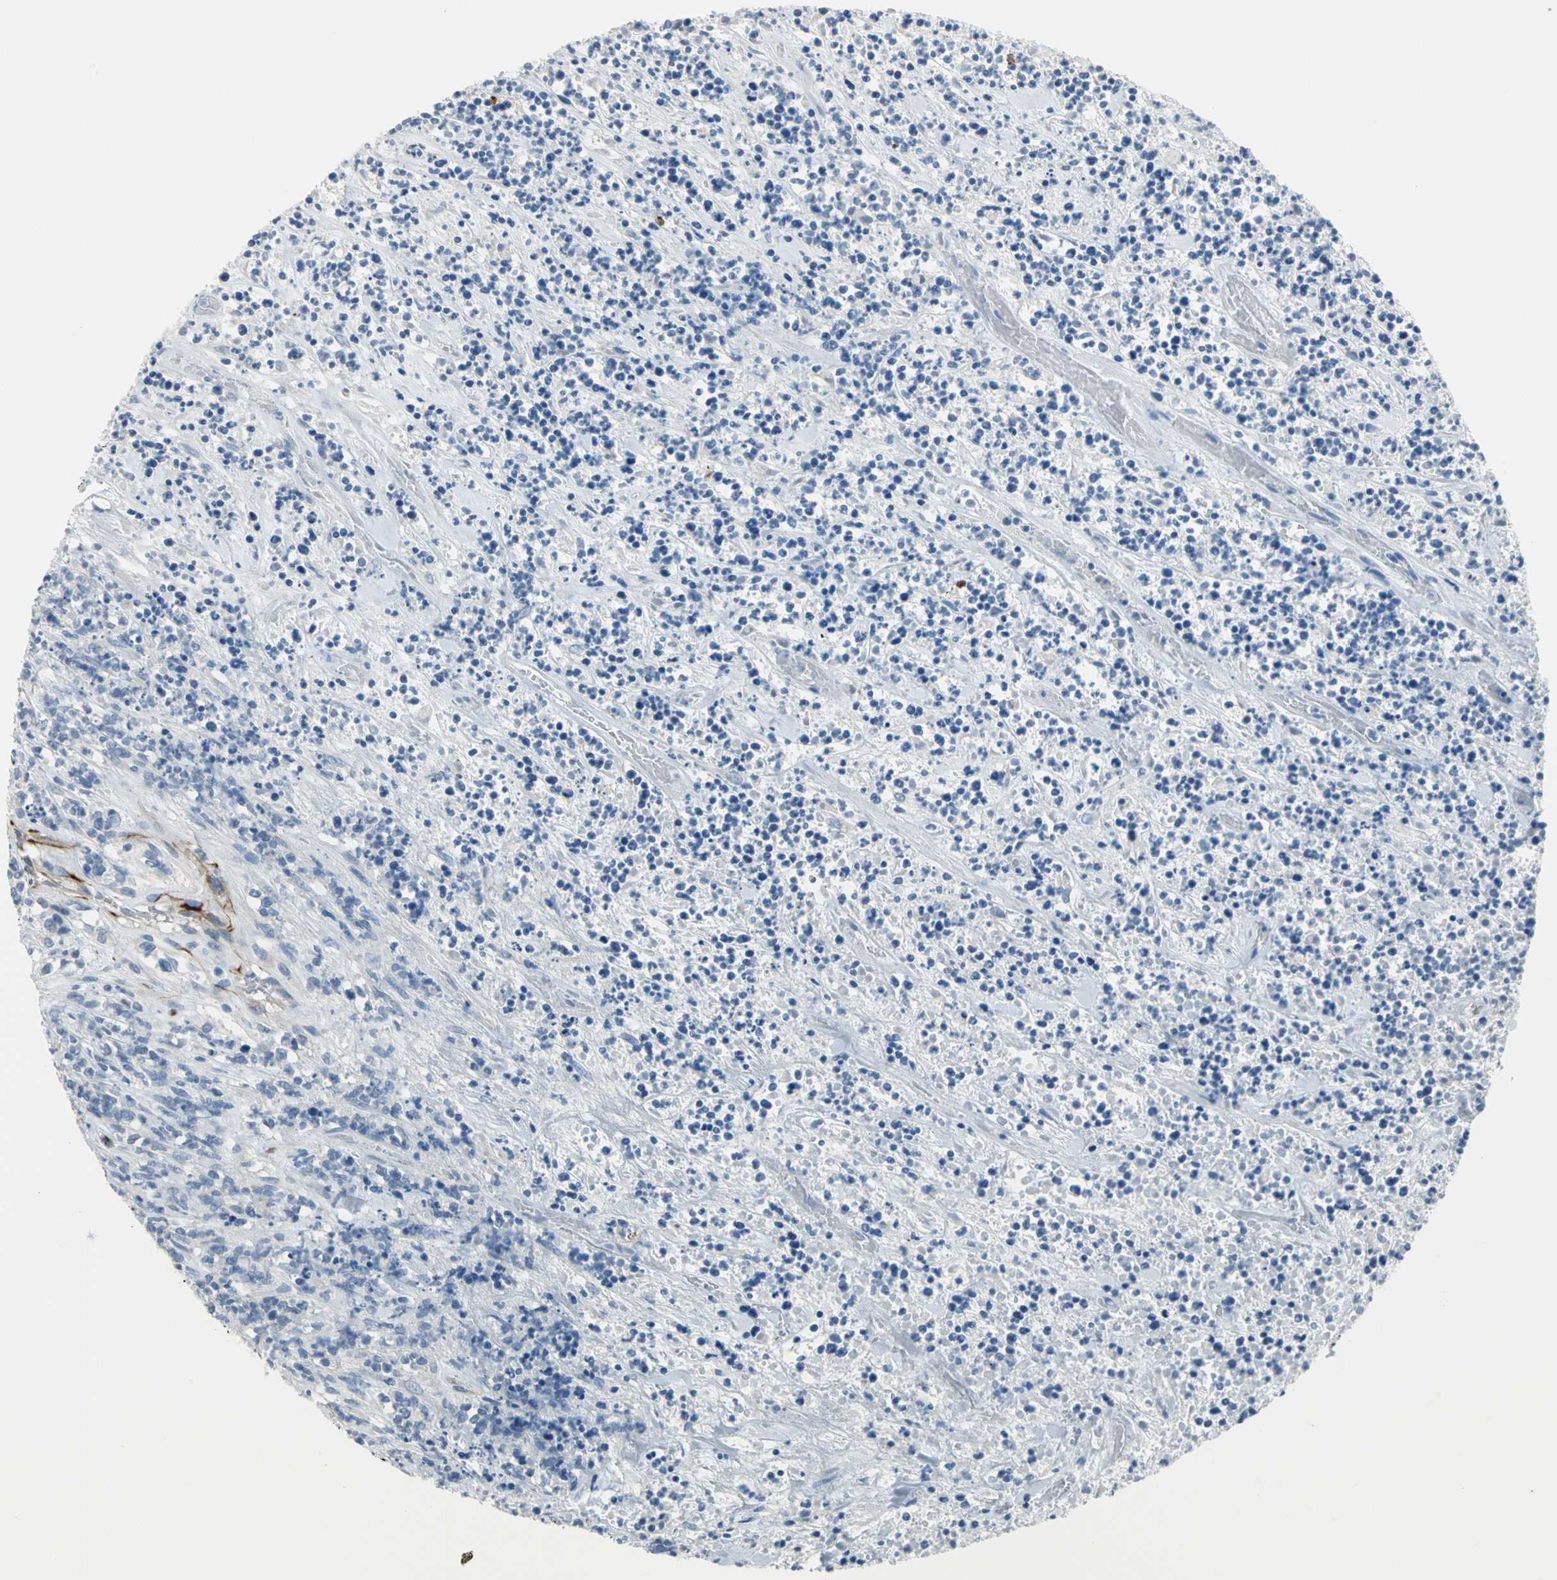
{"staining": {"intensity": "negative", "quantity": "none", "location": "none"}, "tissue": "lymphoma", "cell_type": "Tumor cells", "image_type": "cancer", "snomed": [{"axis": "morphology", "description": "Malignant lymphoma, non-Hodgkin's type, High grade"}, {"axis": "topography", "description": "Soft tissue"}], "caption": "Immunohistochemistry micrograph of neoplastic tissue: lymphoma stained with DAB demonstrates no significant protein expression in tumor cells.", "gene": "ALOX15", "patient": {"sex": "male", "age": 18}}